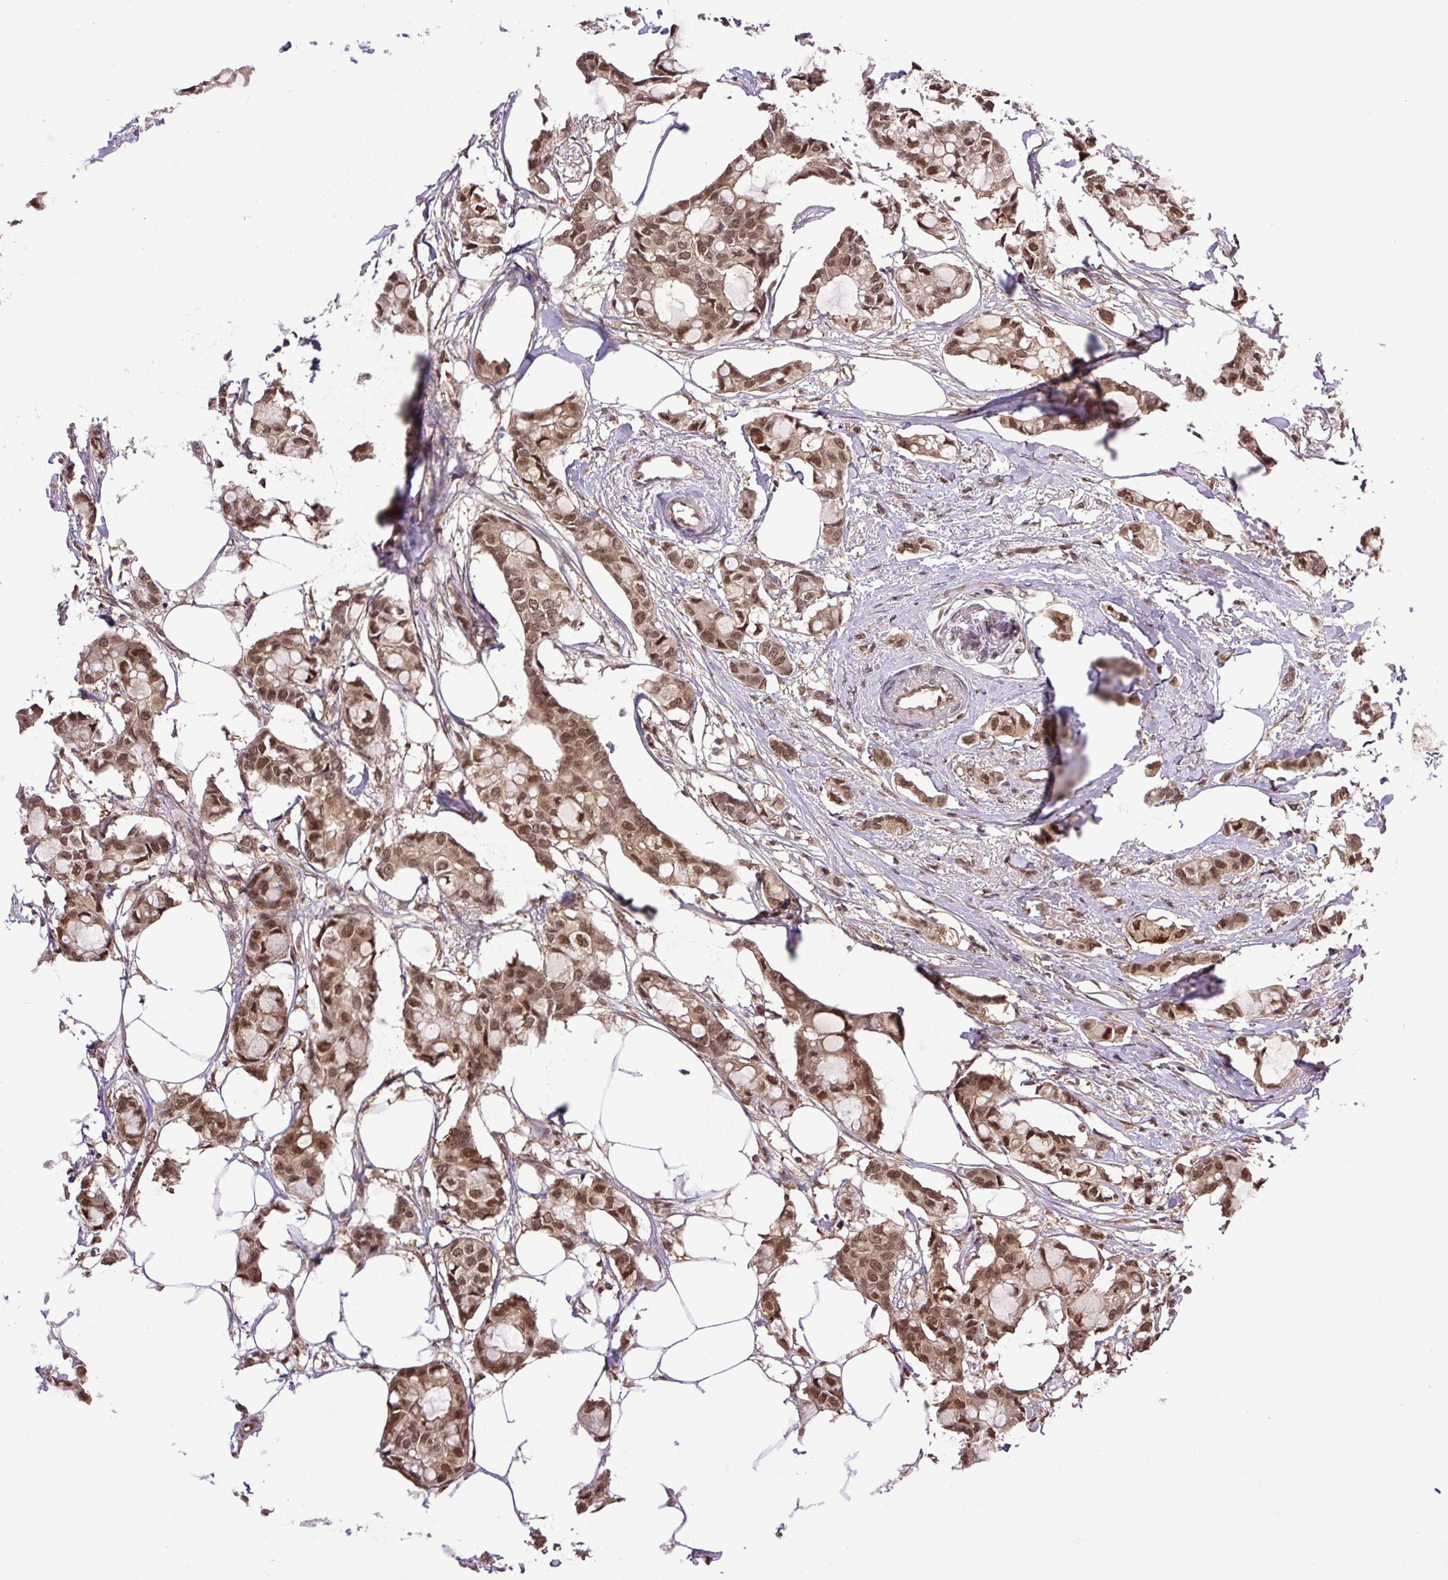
{"staining": {"intensity": "moderate", "quantity": ">75%", "location": "nuclear"}, "tissue": "breast cancer", "cell_type": "Tumor cells", "image_type": "cancer", "snomed": [{"axis": "morphology", "description": "Duct carcinoma"}, {"axis": "topography", "description": "Breast"}], "caption": "This image demonstrates infiltrating ductal carcinoma (breast) stained with immunohistochemistry to label a protein in brown. The nuclear of tumor cells show moderate positivity for the protein. Nuclei are counter-stained blue.", "gene": "SGTA", "patient": {"sex": "female", "age": 73}}